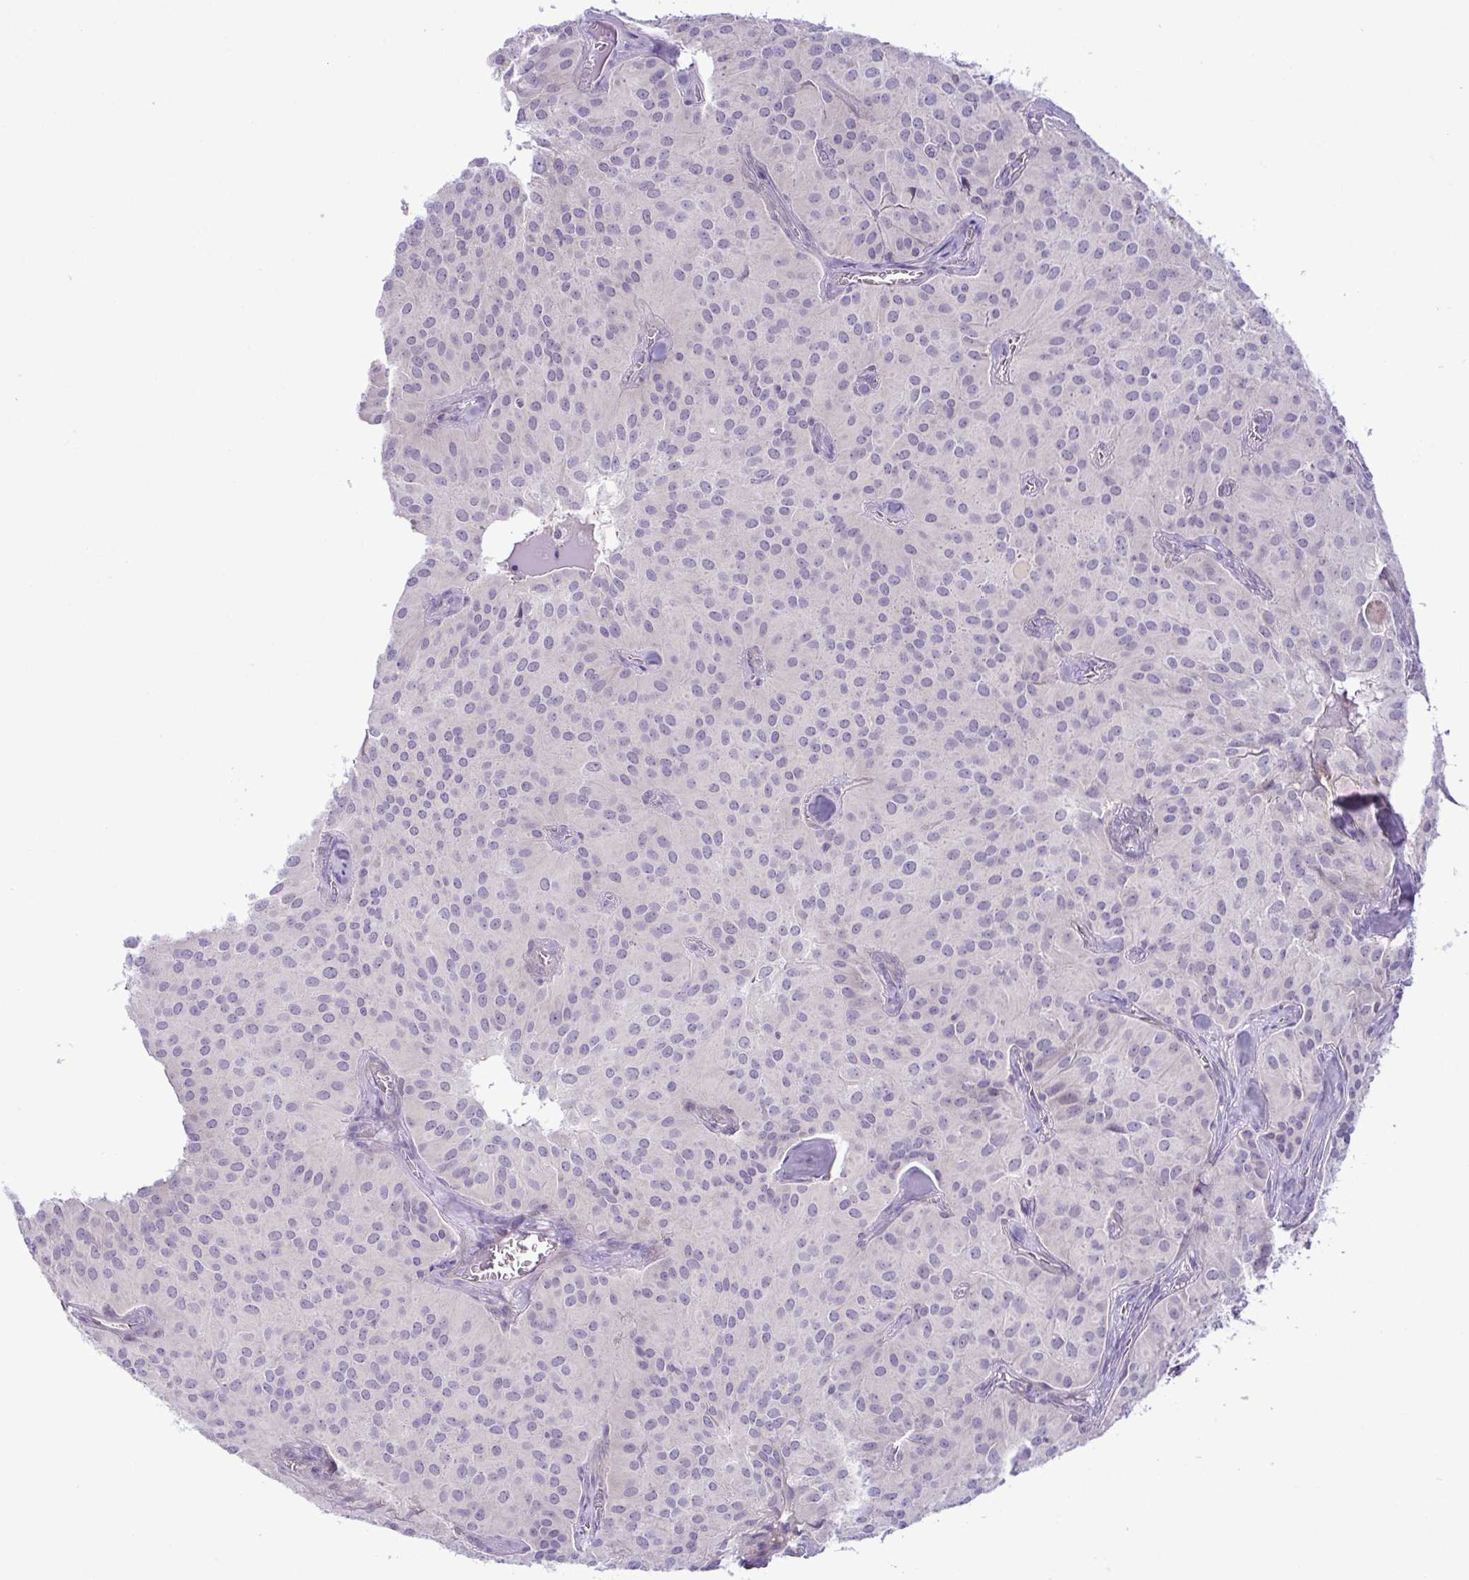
{"staining": {"intensity": "negative", "quantity": "none", "location": "none"}, "tissue": "glioma", "cell_type": "Tumor cells", "image_type": "cancer", "snomed": [{"axis": "morphology", "description": "Glioma, malignant, Low grade"}, {"axis": "topography", "description": "Brain"}], "caption": "High power microscopy photomicrograph of an IHC photomicrograph of glioma, revealing no significant expression in tumor cells. (Stains: DAB immunohistochemistry (IHC) with hematoxylin counter stain, Microscopy: brightfield microscopy at high magnification).", "gene": "SYNPO2L", "patient": {"sex": "male", "age": 42}}